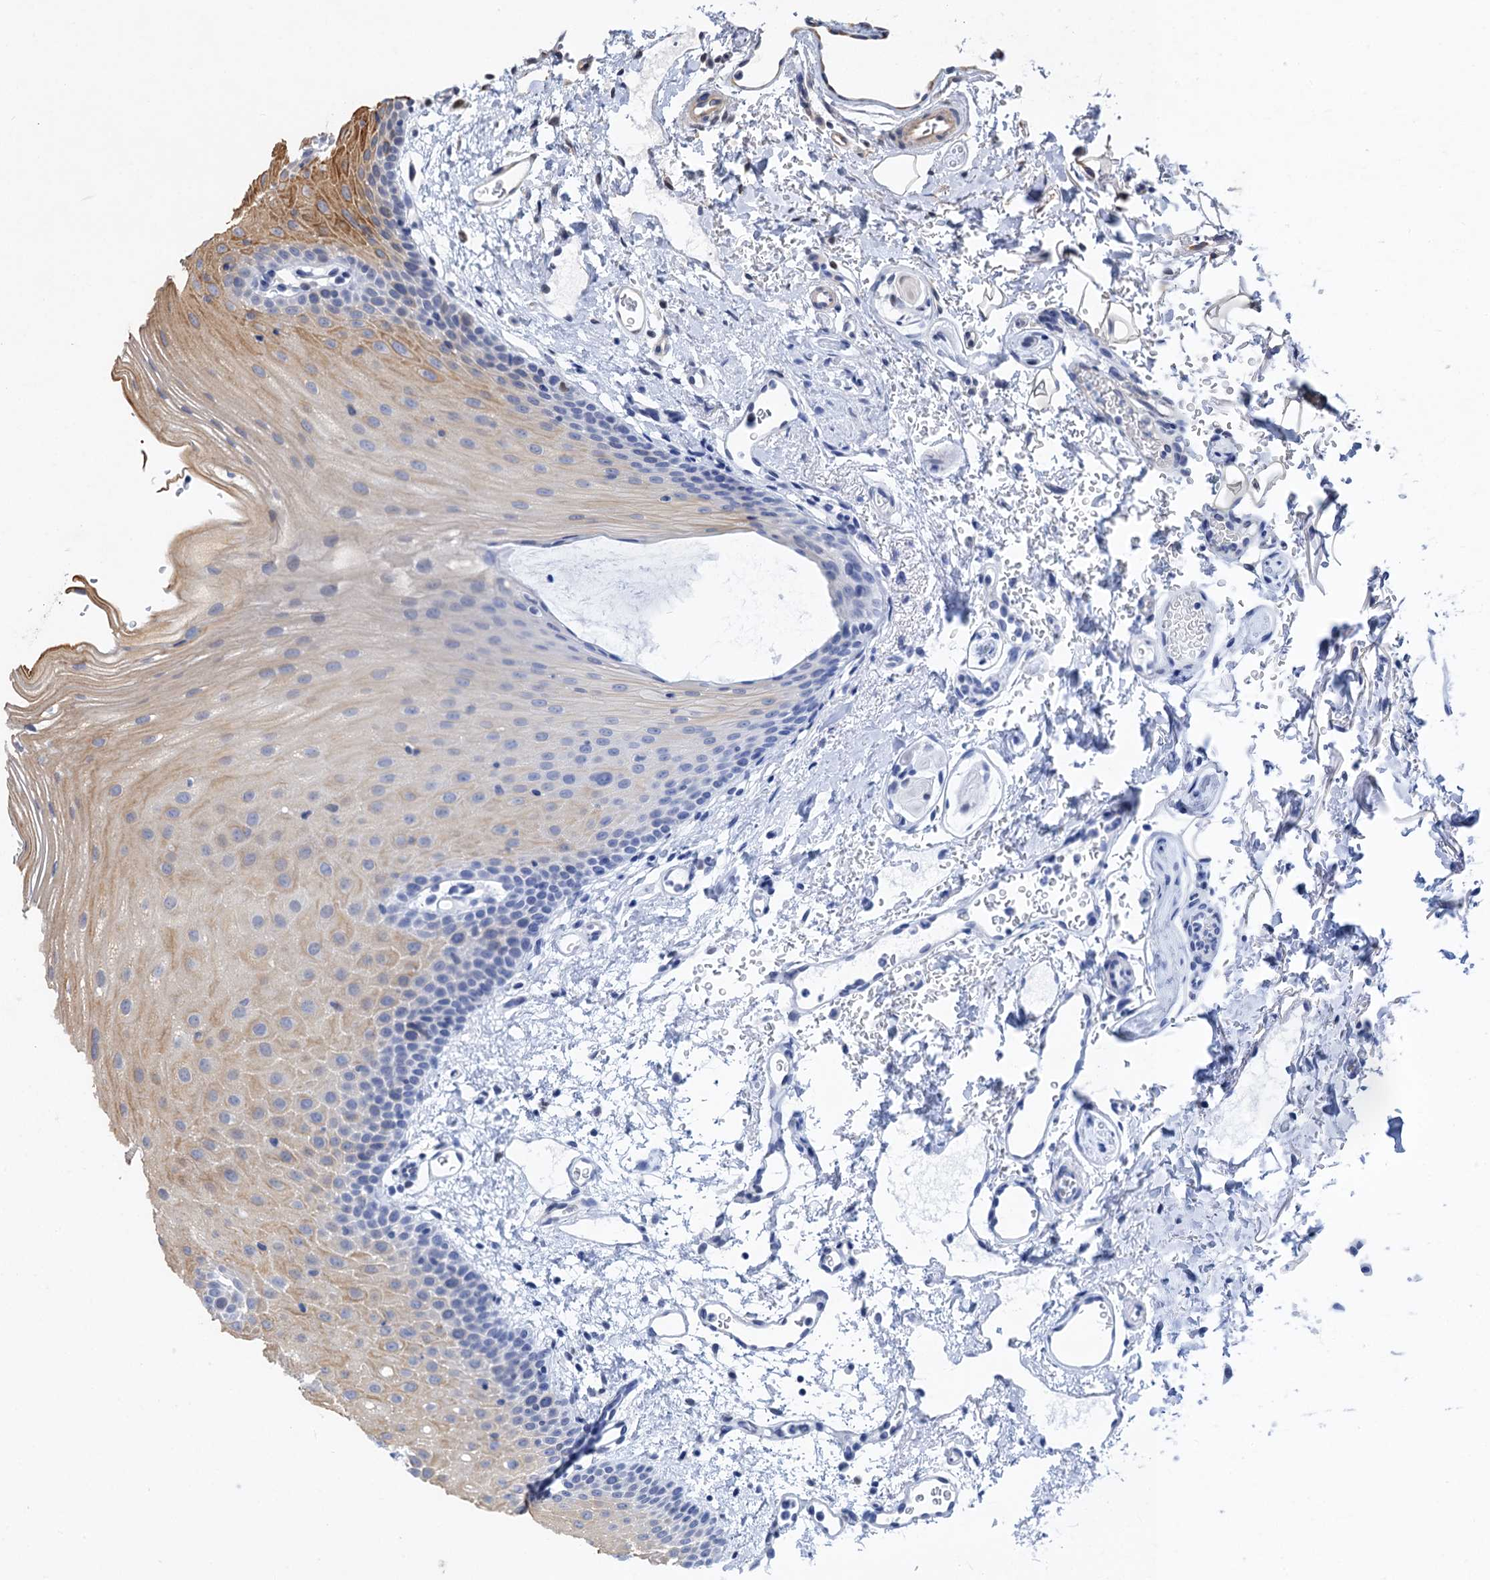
{"staining": {"intensity": "moderate", "quantity": "25%-75%", "location": "cytoplasmic/membranous"}, "tissue": "oral mucosa", "cell_type": "Squamous epithelial cells", "image_type": "normal", "snomed": [{"axis": "morphology", "description": "Normal tissue, NOS"}, {"axis": "topography", "description": "Oral tissue"}], "caption": "Protein expression analysis of unremarkable oral mucosa reveals moderate cytoplasmic/membranous expression in approximately 25%-75% of squamous epithelial cells.", "gene": "TTC31", "patient": {"sex": "female", "age": 70}}